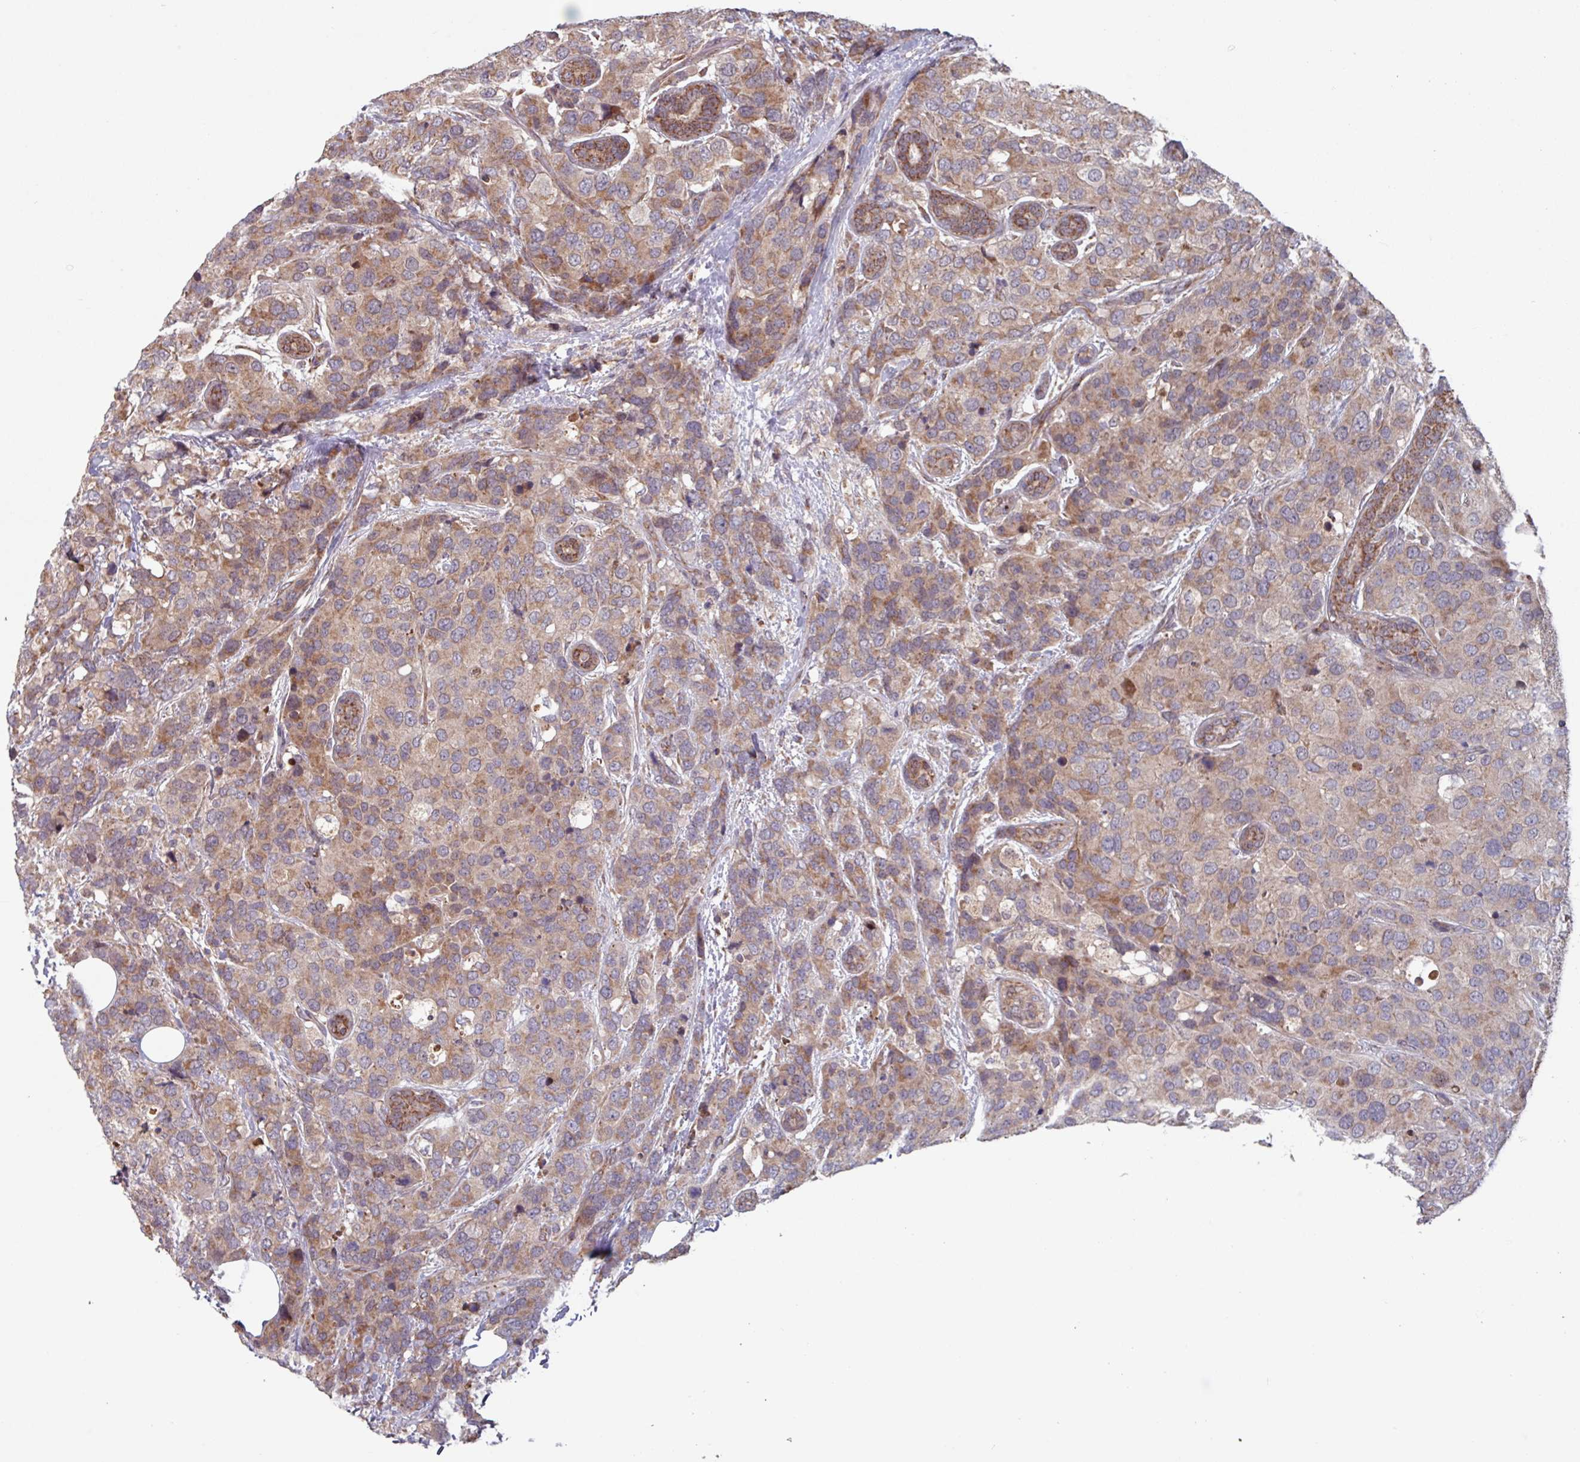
{"staining": {"intensity": "moderate", "quantity": ">75%", "location": "cytoplasmic/membranous"}, "tissue": "breast cancer", "cell_type": "Tumor cells", "image_type": "cancer", "snomed": [{"axis": "morphology", "description": "Lobular carcinoma"}, {"axis": "topography", "description": "Breast"}], "caption": "DAB (3,3'-diaminobenzidine) immunohistochemical staining of breast cancer (lobular carcinoma) exhibits moderate cytoplasmic/membranous protein staining in about >75% of tumor cells. The staining is performed using DAB brown chromogen to label protein expression. The nuclei are counter-stained blue using hematoxylin.", "gene": "COX7C", "patient": {"sex": "female", "age": 59}}